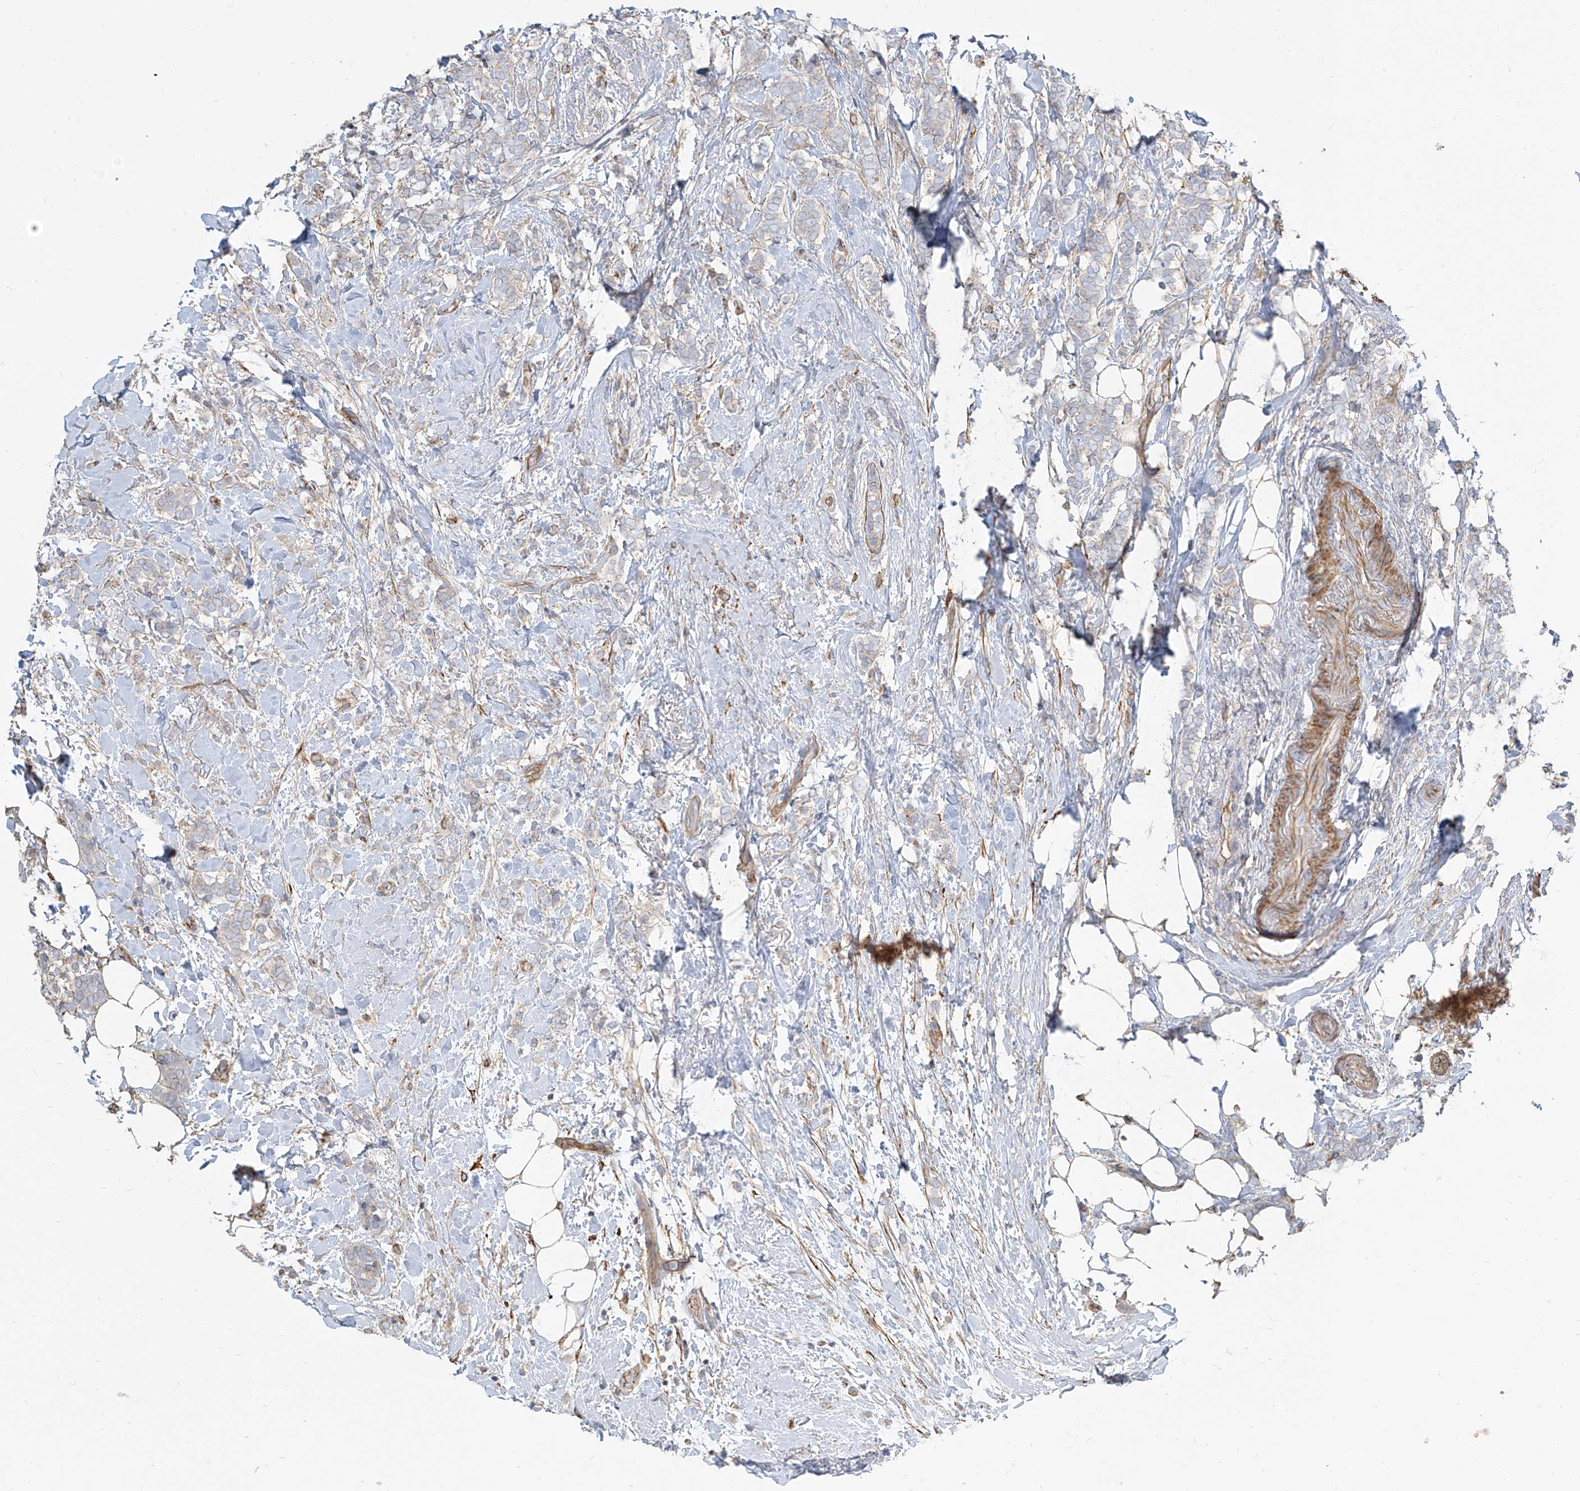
{"staining": {"intensity": "negative", "quantity": "none", "location": "none"}, "tissue": "breast cancer", "cell_type": "Tumor cells", "image_type": "cancer", "snomed": [{"axis": "morphology", "description": "Lobular carcinoma"}, {"axis": "topography", "description": "Breast"}], "caption": "Breast cancer (lobular carcinoma) stained for a protein using immunohistochemistry reveals no expression tumor cells.", "gene": "TXLNB", "patient": {"sex": "female", "age": 50}}